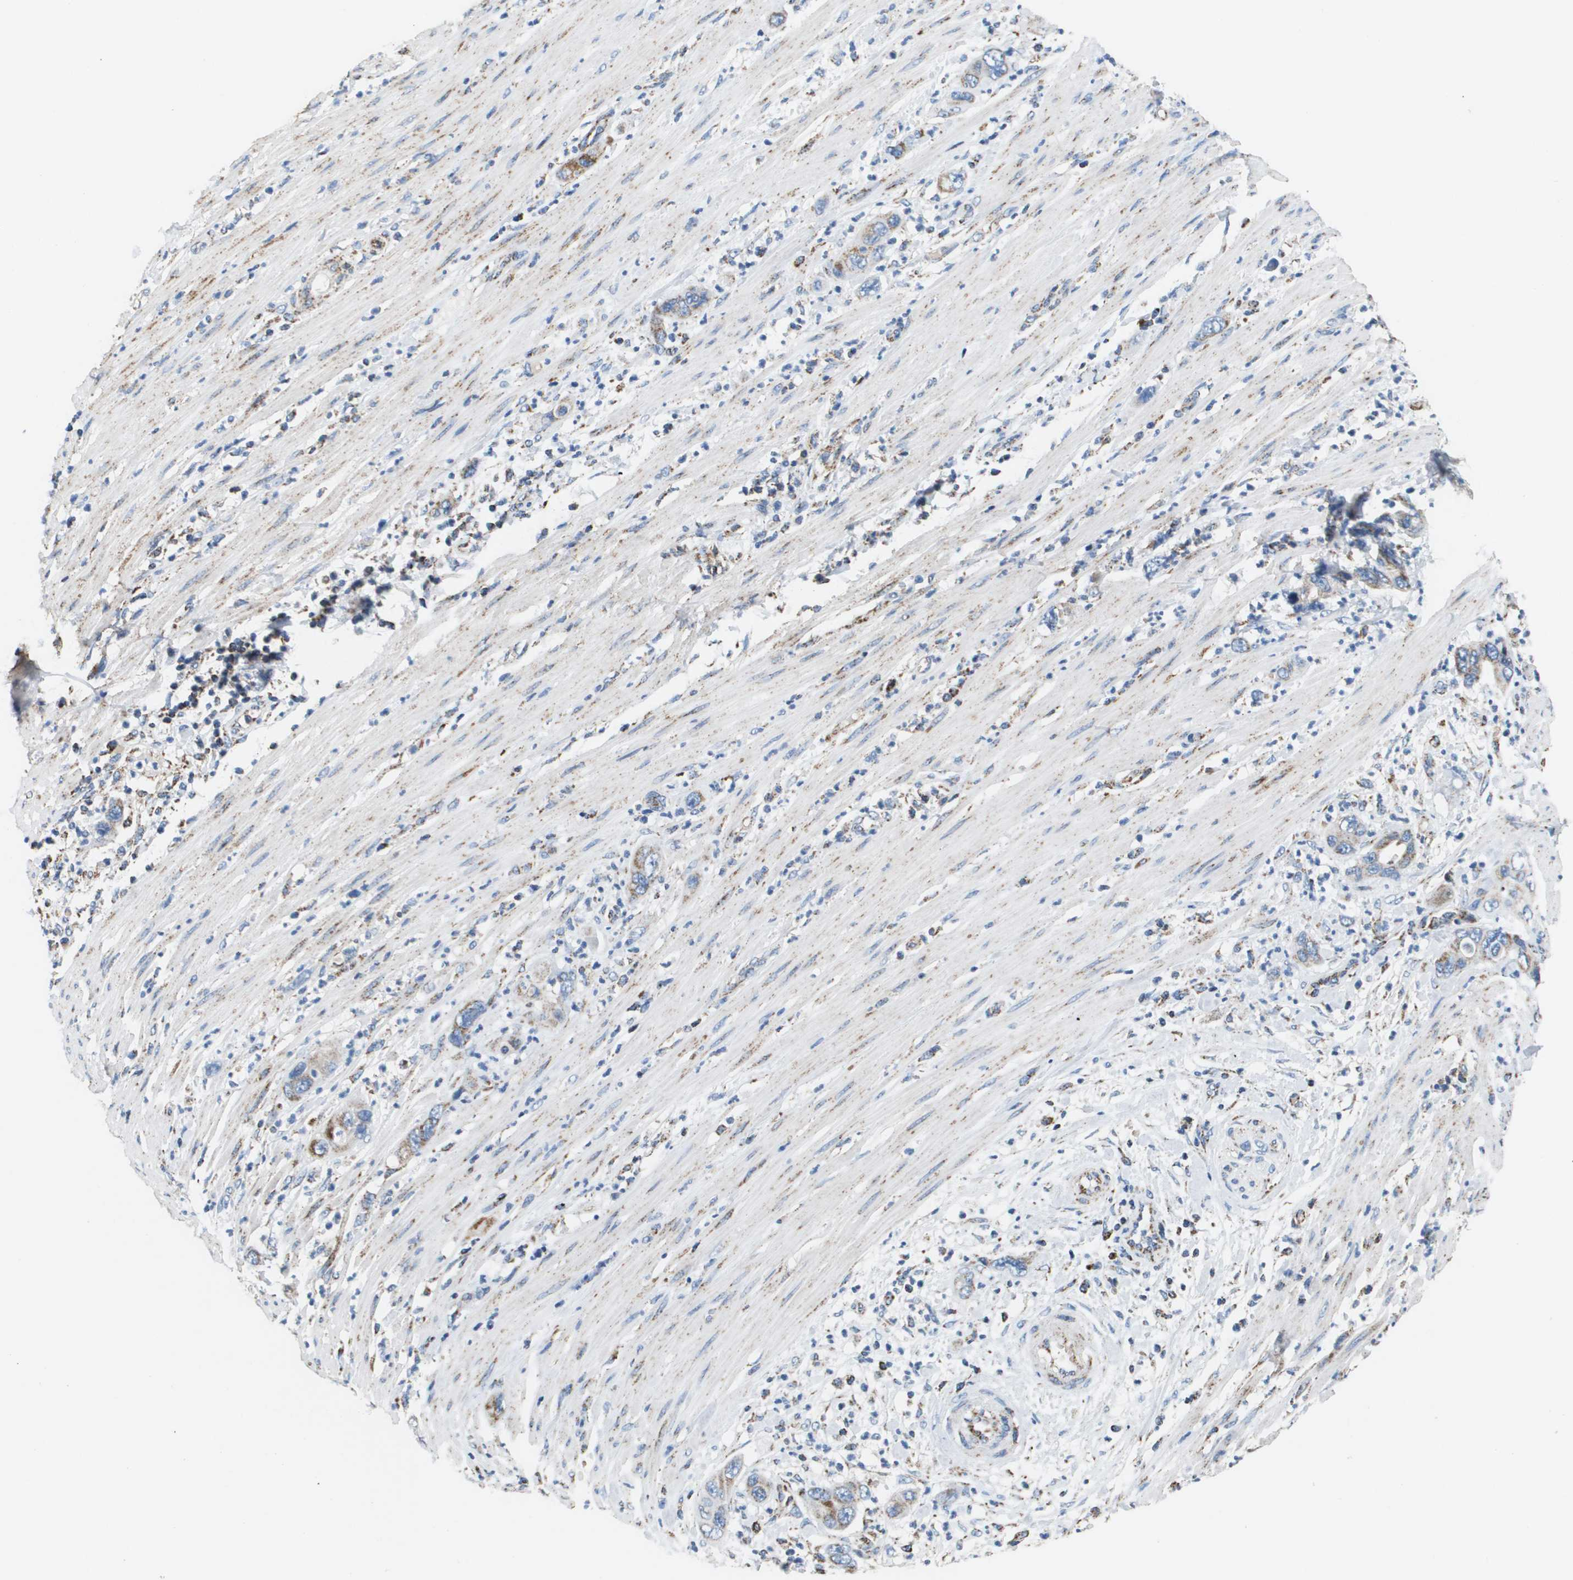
{"staining": {"intensity": "weak", "quantity": "<25%", "location": "cytoplasmic/membranous"}, "tissue": "pancreatic cancer", "cell_type": "Tumor cells", "image_type": "cancer", "snomed": [{"axis": "morphology", "description": "Adenocarcinoma, NOS"}, {"axis": "topography", "description": "Pancreas"}], "caption": "A photomicrograph of human adenocarcinoma (pancreatic) is negative for staining in tumor cells.", "gene": "ATP5F1B", "patient": {"sex": "female", "age": 71}}